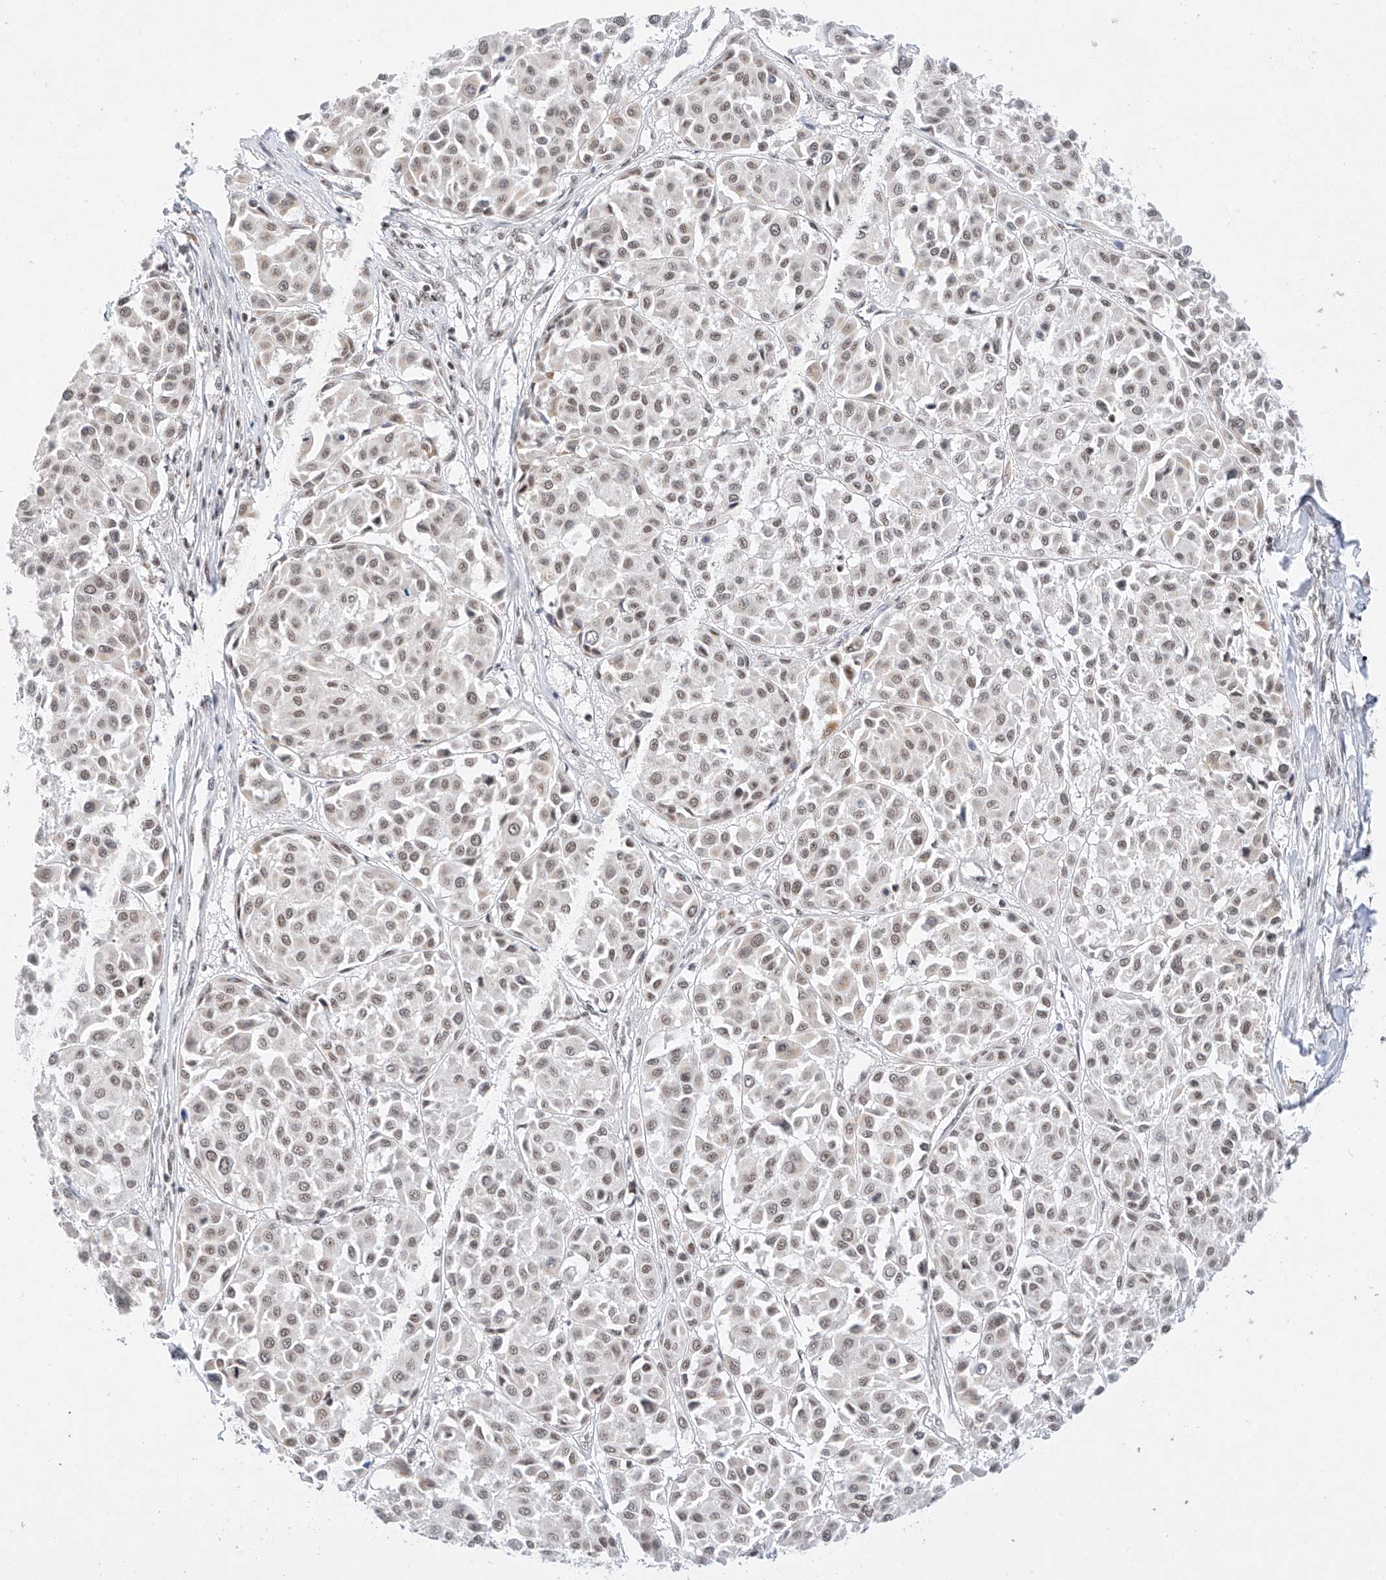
{"staining": {"intensity": "weak", "quantity": "25%-75%", "location": "nuclear"}, "tissue": "melanoma", "cell_type": "Tumor cells", "image_type": "cancer", "snomed": [{"axis": "morphology", "description": "Malignant melanoma, Metastatic site"}, {"axis": "topography", "description": "Soft tissue"}], "caption": "Melanoma stained with a protein marker displays weak staining in tumor cells.", "gene": "NRF1", "patient": {"sex": "male", "age": 41}}